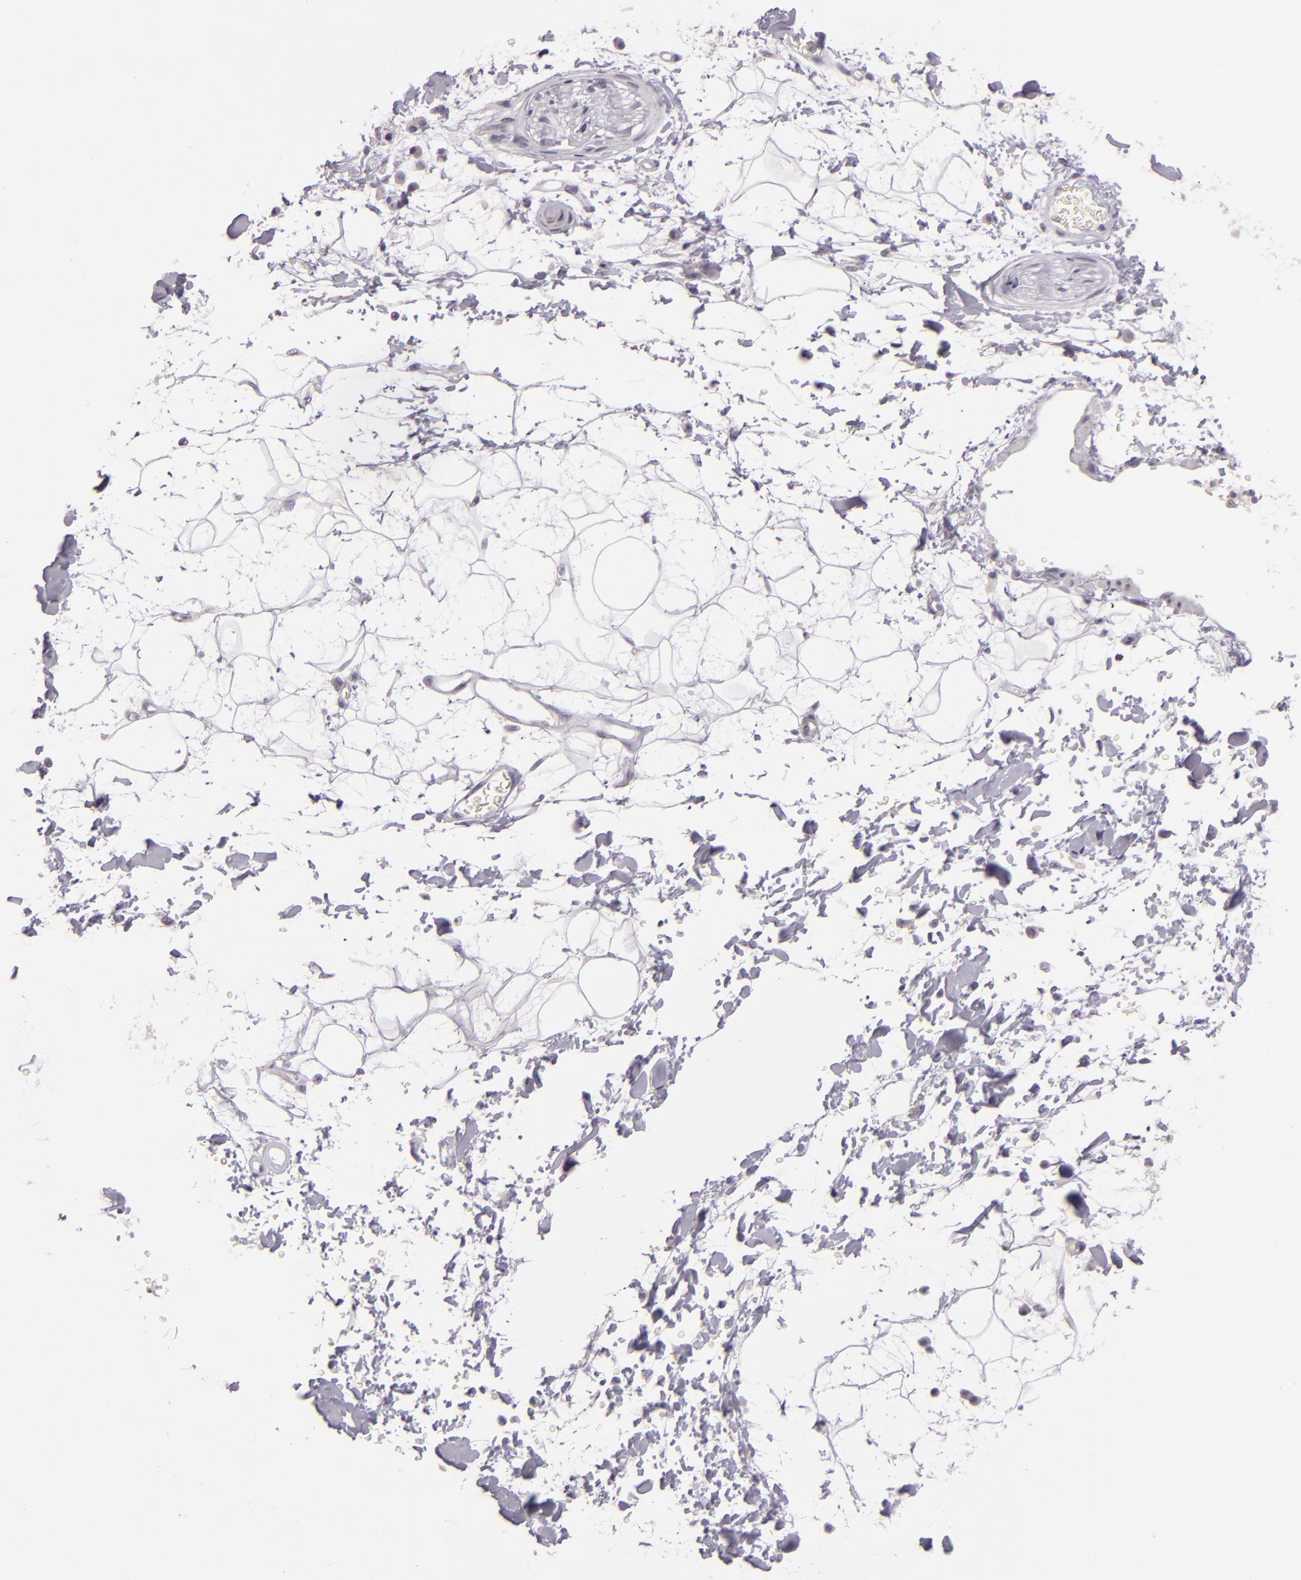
{"staining": {"intensity": "negative", "quantity": "none", "location": "none"}, "tissue": "adipose tissue", "cell_type": "Adipocytes", "image_type": "normal", "snomed": [{"axis": "morphology", "description": "Normal tissue, NOS"}, {"axis": "topography", "description": "Soft tissue"}], "caption": "Adipose tissue stained for a protein using IHC exhibits no staining adipocytes.", "gene": "EGFL6", "patient": {"sex": "male", "age": 72}}